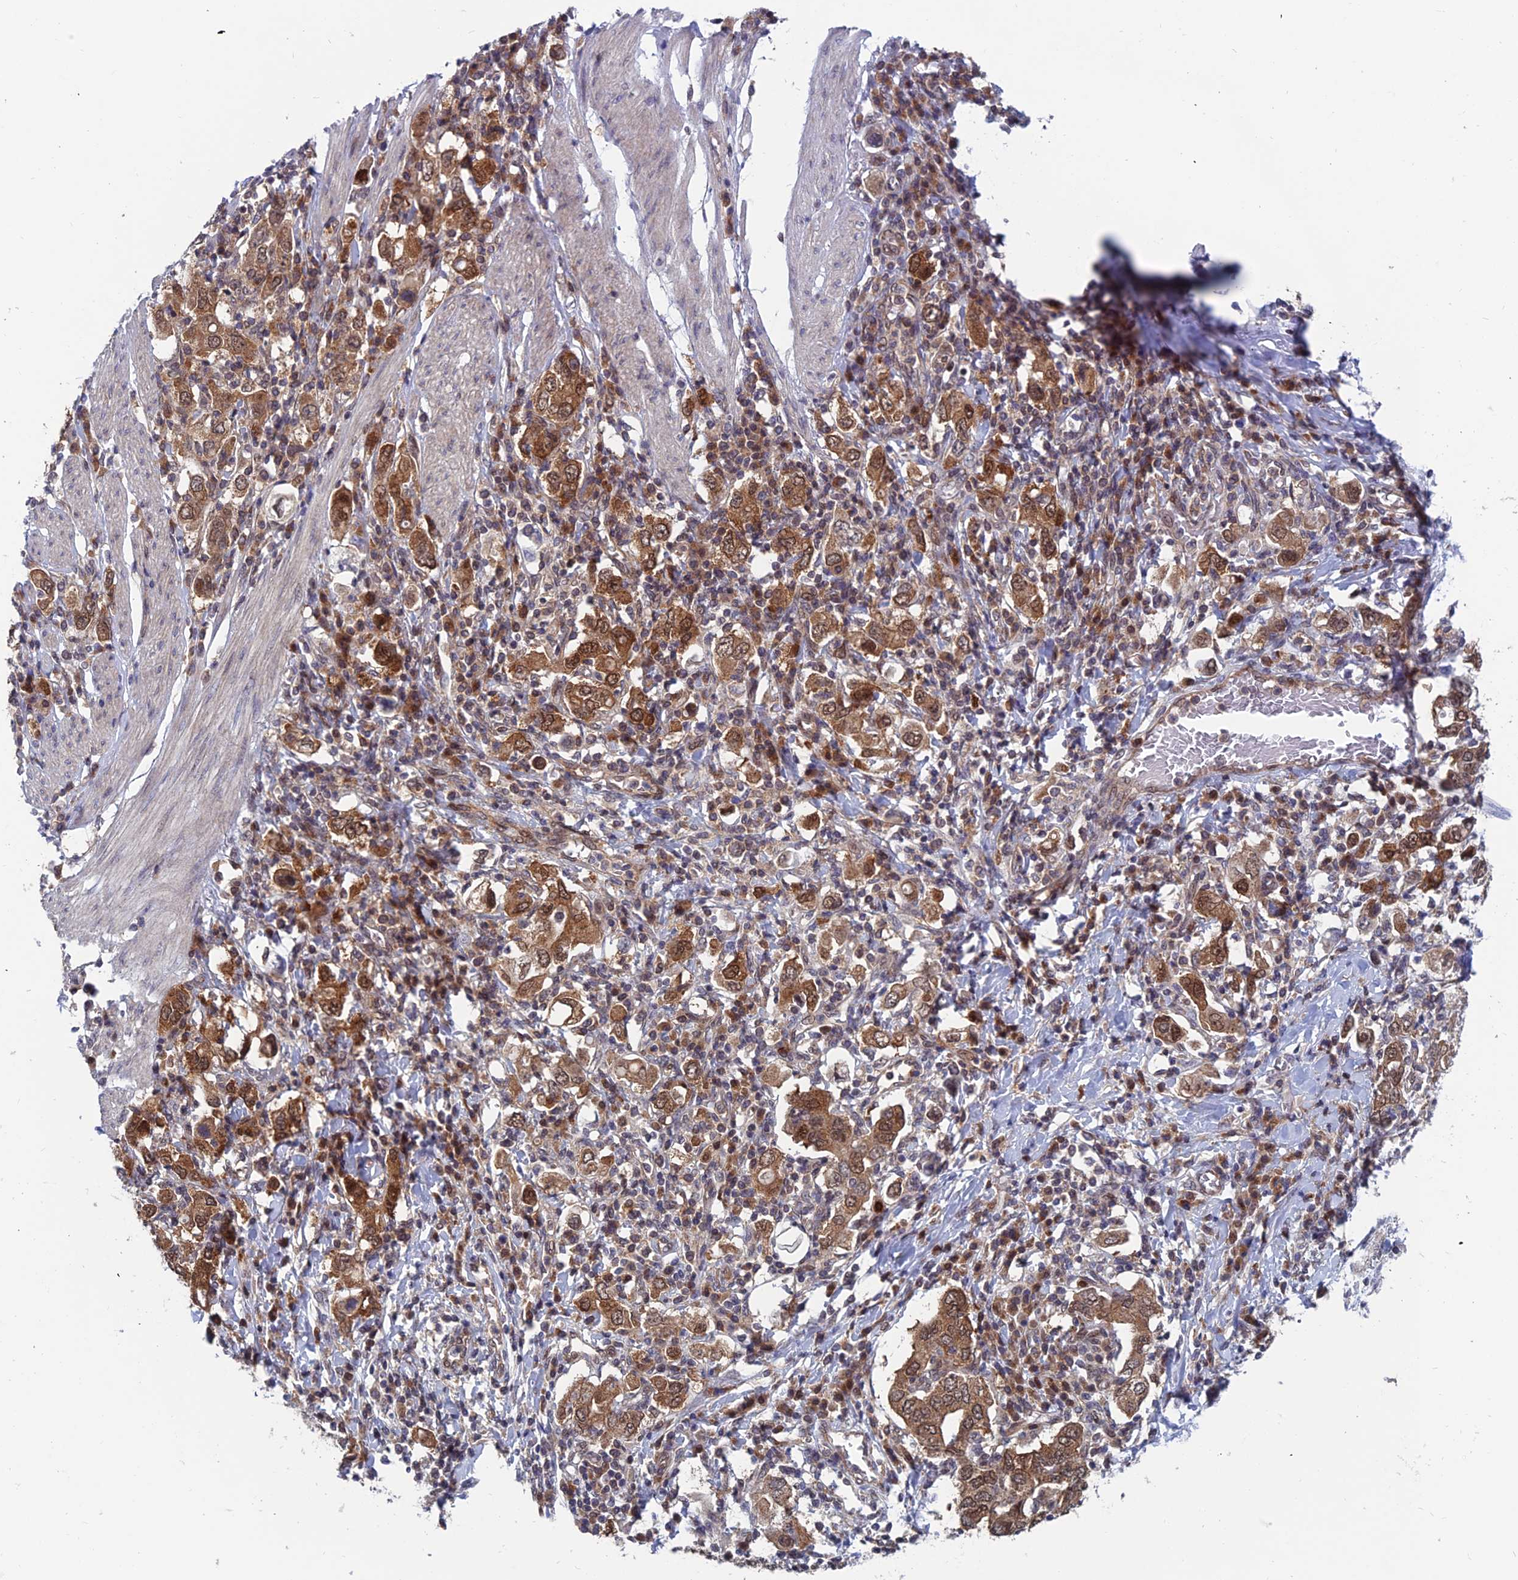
{"staining": {"intensity": "strong", "quantity": ">75%", "location": "cytoplasmic/membranous,nuclear"}, "tissue": "stomach cancer", "cell_type": "Tumor cells", "image_type": "cancer", "snomed": [{"axis": "morphology", "description": "Adenocarcinoma, NOS"}, {"axis": "topography", "description": "Stomach, upper"}], "caption": "Immunohistochemistry staining of adenocarcinoma (stomach), which demonstrates high levels of strong cytoplasmic/membranous and nuclear positivity in about >75% of tumor cells indicating strong cytoplasmic/membranous and nuclear protein positivity. The staining was performed using DAB (3,3'-diaminobenzidine) (brown) for protein detection and nuclei were counterstained in hematoxylin (blue).", "gene": "IGBP1", "patient": {"sex": "male", "age": 62}}